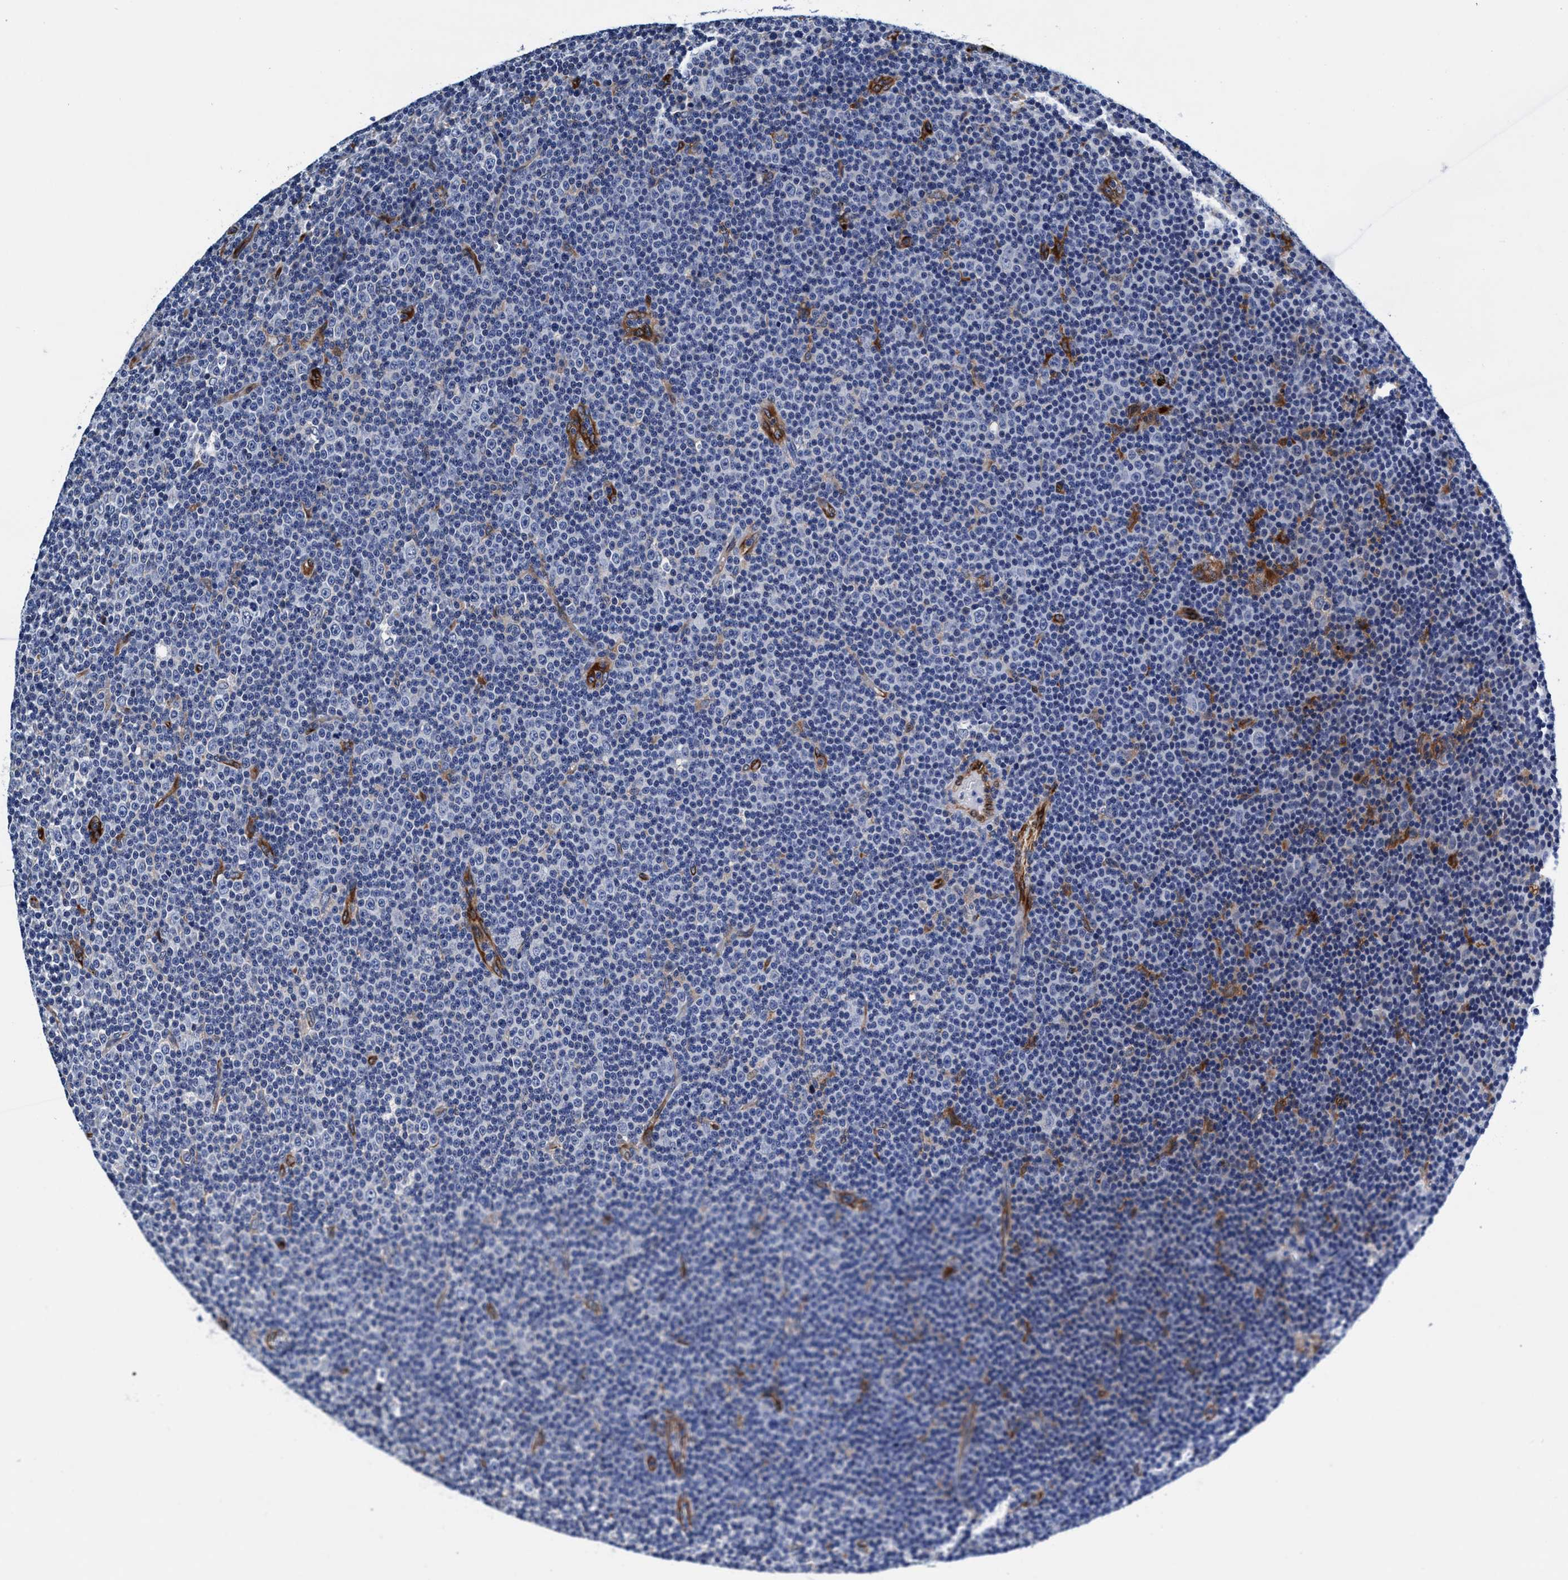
{"staining": {"intensity": "negative", "quantity": "none", "location": "none"}, "tissue": "lymphoma", "cell_type": "Tumor cells", "image_type": "cancer", "snomed": [{"axis": "morphology", "description": "Malignant lymphoma, non-Hodgkin's type, Low grade"}, {"axis": "topography", "description": "Lymph node"}], "caption": "Malignant lymphoma, non-Hodgkin's type (low-grade) was stained to show a protein in brown. There is no significant staining in tumor cells. (Brightfield microscopy of DAB immunohistochemistry at high magnification).", "gene": "UBALD2", "patient": {"sex": "female", "age": 67}}